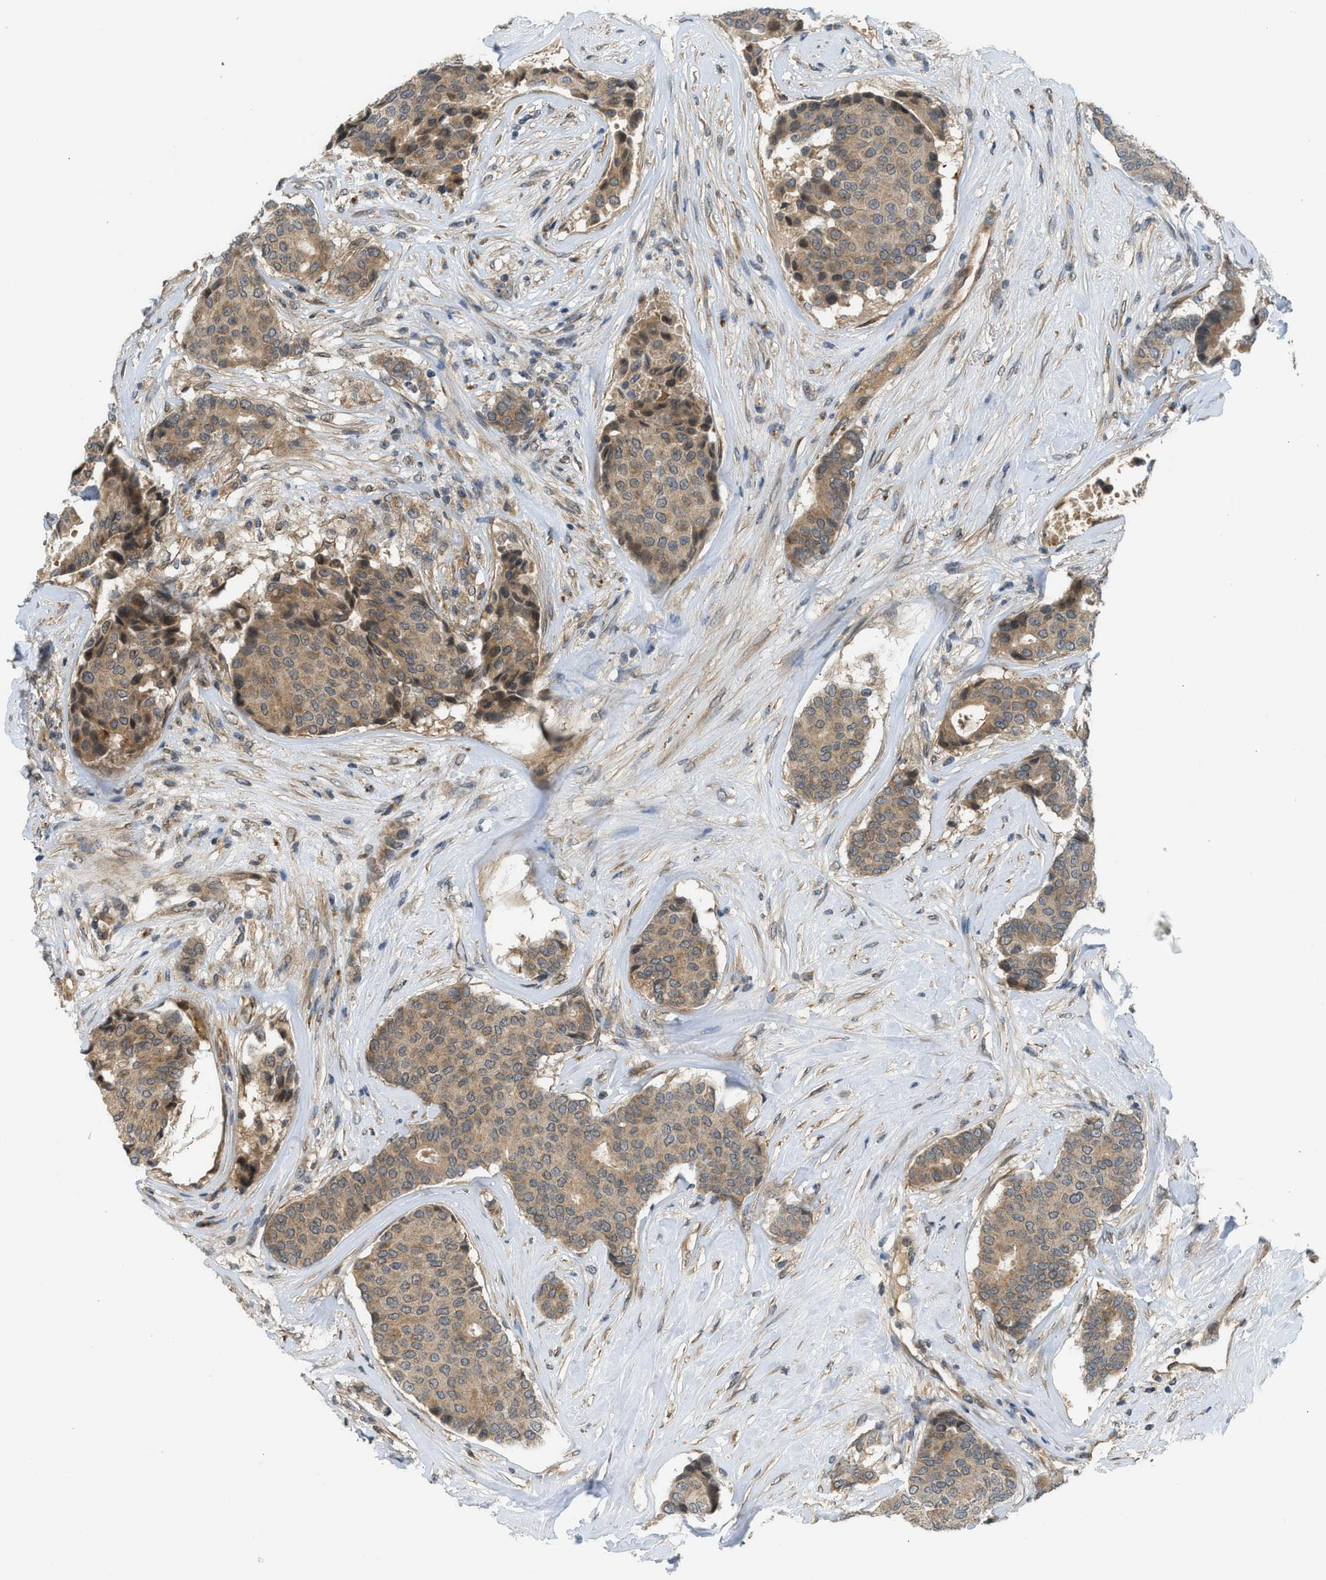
{"staining": {"intensity": "moderate", "quantity": ">75%", "location": "cytoplasmic/membranous"}, "tissue": "breast cancer", "cell_type": "Tumor cells", "image_type": "cancer", "snomed": [{"axis": "morphology", "description": "Duct carcinoma"}, {"axis": "topography", "description": "Breast"}], "caption": "Human breast cancer stained with a brown dye reveals moderate cytoplasmic/membranous positive staining in about >75% of tumor cells.", "gene": "ADCY8", "patient": {"sex": "female", "age": 75}}